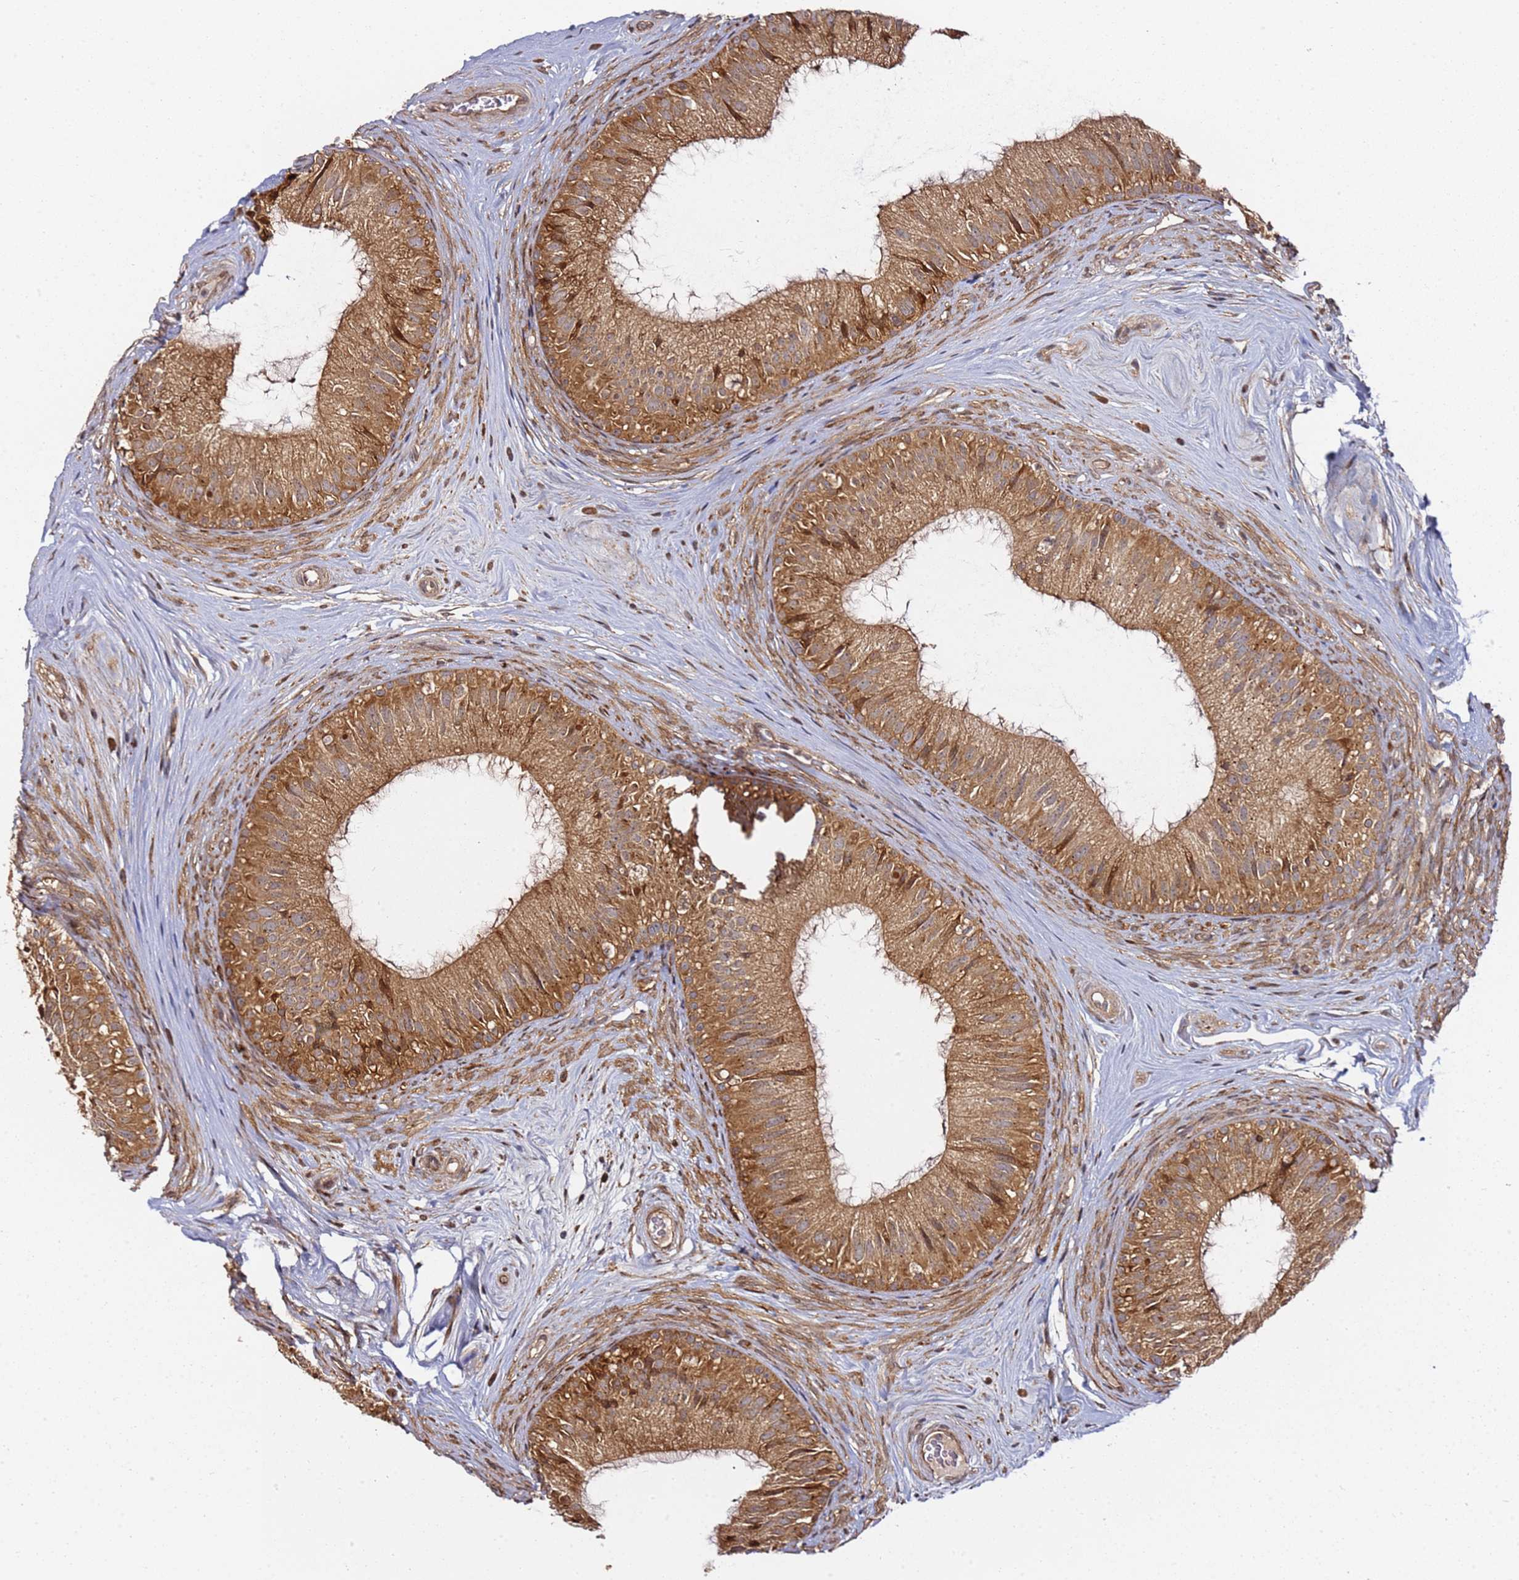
{"staining": {"intensity": "strong", "quantity": ">75%", "location": "cytoplasmic/membranous"}, "tissue": "epididymis", "cell_type": "Glandular cells", "image_type": "normal", "snomed": [{"axis": "morphology", "description": "Normal tissue, NOS"}, {"axis": "topography", "description": "Epididymis"}], "caption": "Protein expression analysis of benign epididymis exhibits strong cytoplasmic/membranous staining in about >75% of glandular cells.", "gene": "PRKAB2", "patient": {"sex": "male", "age": 34}}